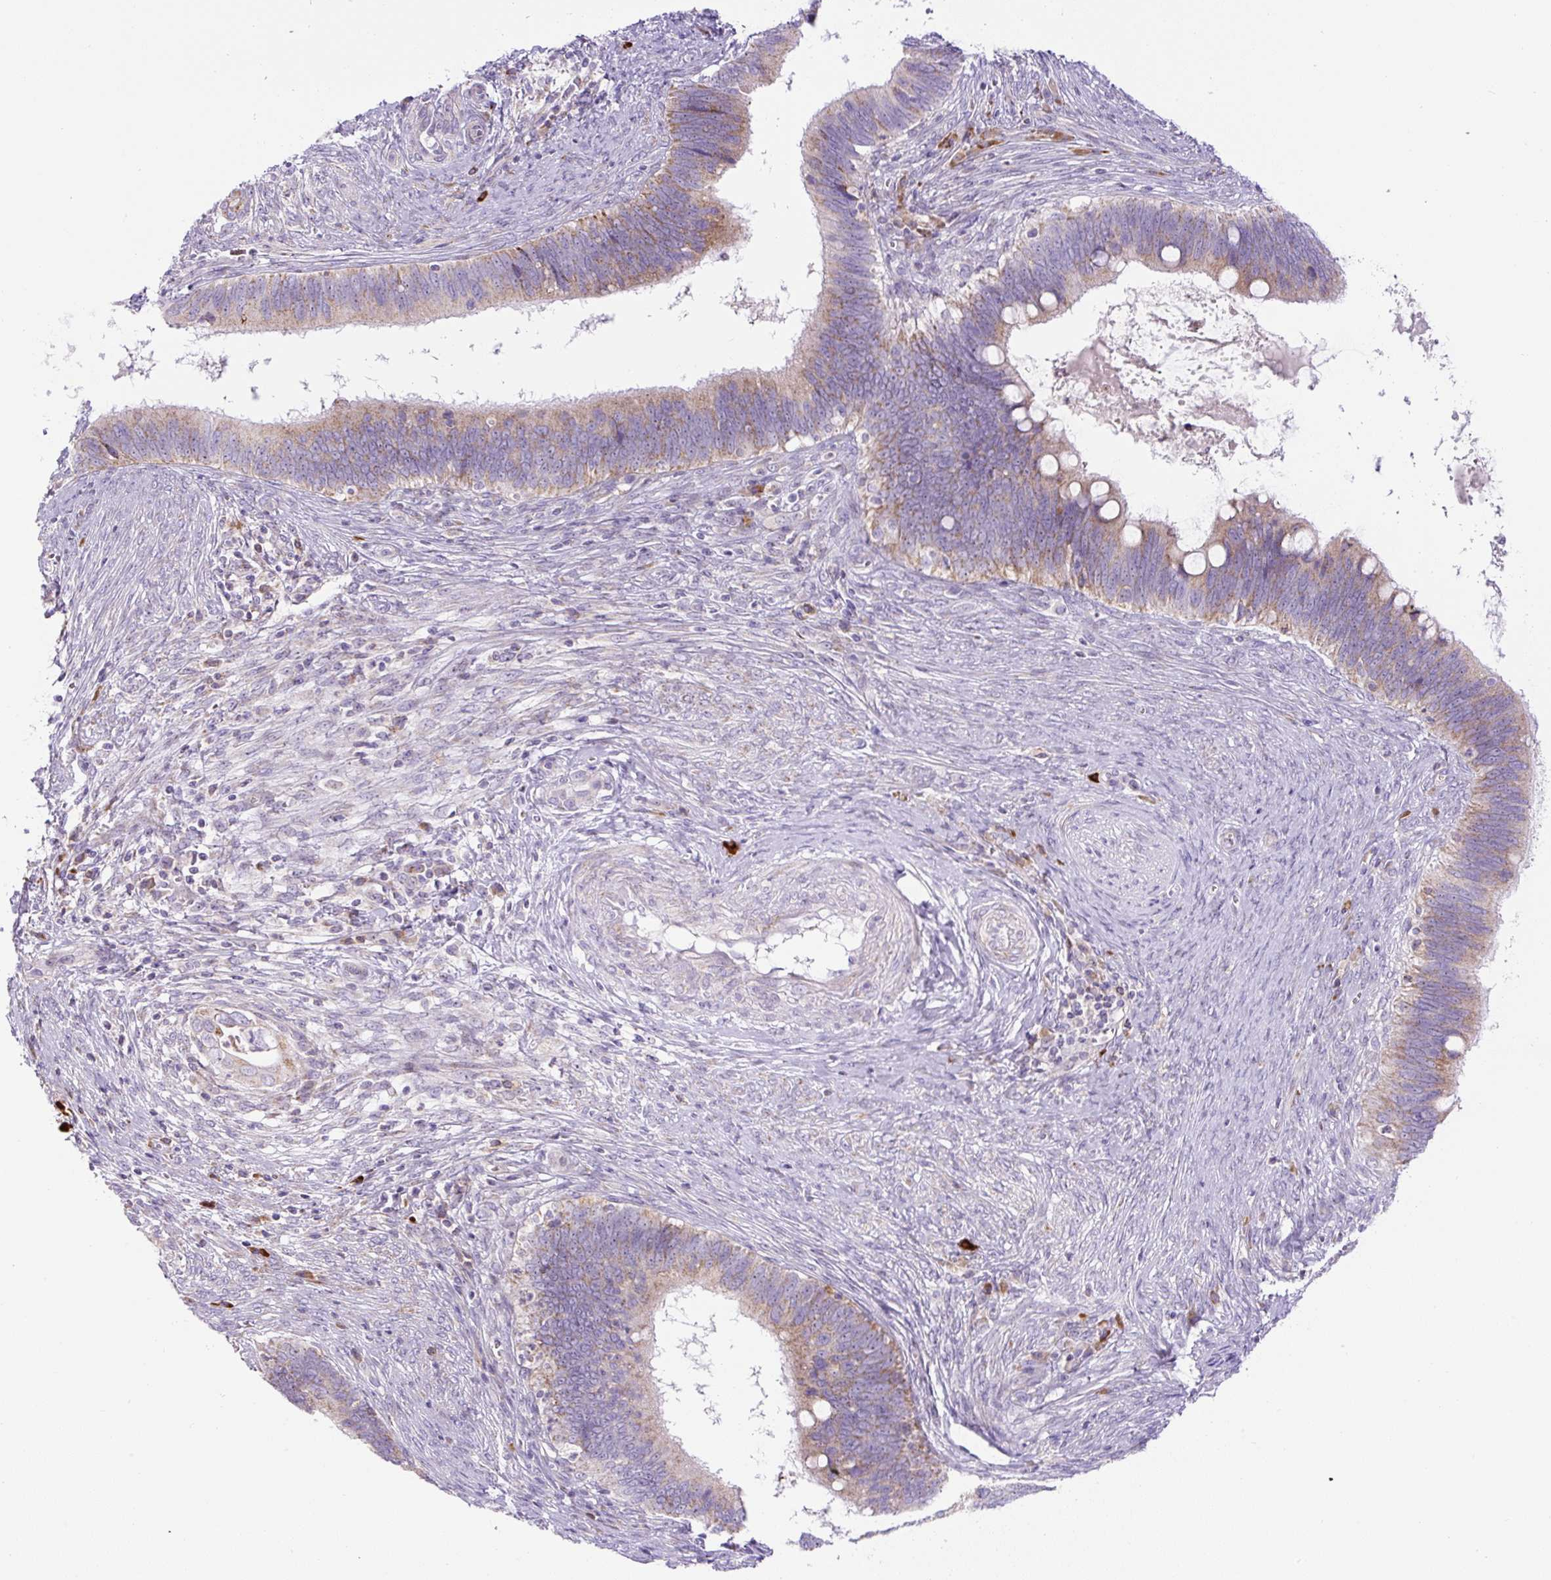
{"staining": {"intensity": "weak", "quantity": "25%-75%", "location": "cytoplasmic/membranous"}, "tissue": "cervical cancer", "cell_type": "Tumor cells", "image_type": "cancer", "snomed": [{"axis": "morphology", "description": "Adenocarcinoma, NOS"}, {"axis": "topography", "description": "Cervix"}], "caption": "Adenocarcinoma (cervical) tissue shows weak cytoplasmic/membranous positivity in approximately 25%-75% of tumor cells, visualized by immunohistochemistry. (Brightfield microscopy of DAB IHC at high magnification).", "gene": "ZNF596", "patient": {"sex": "female", "age": 42}}